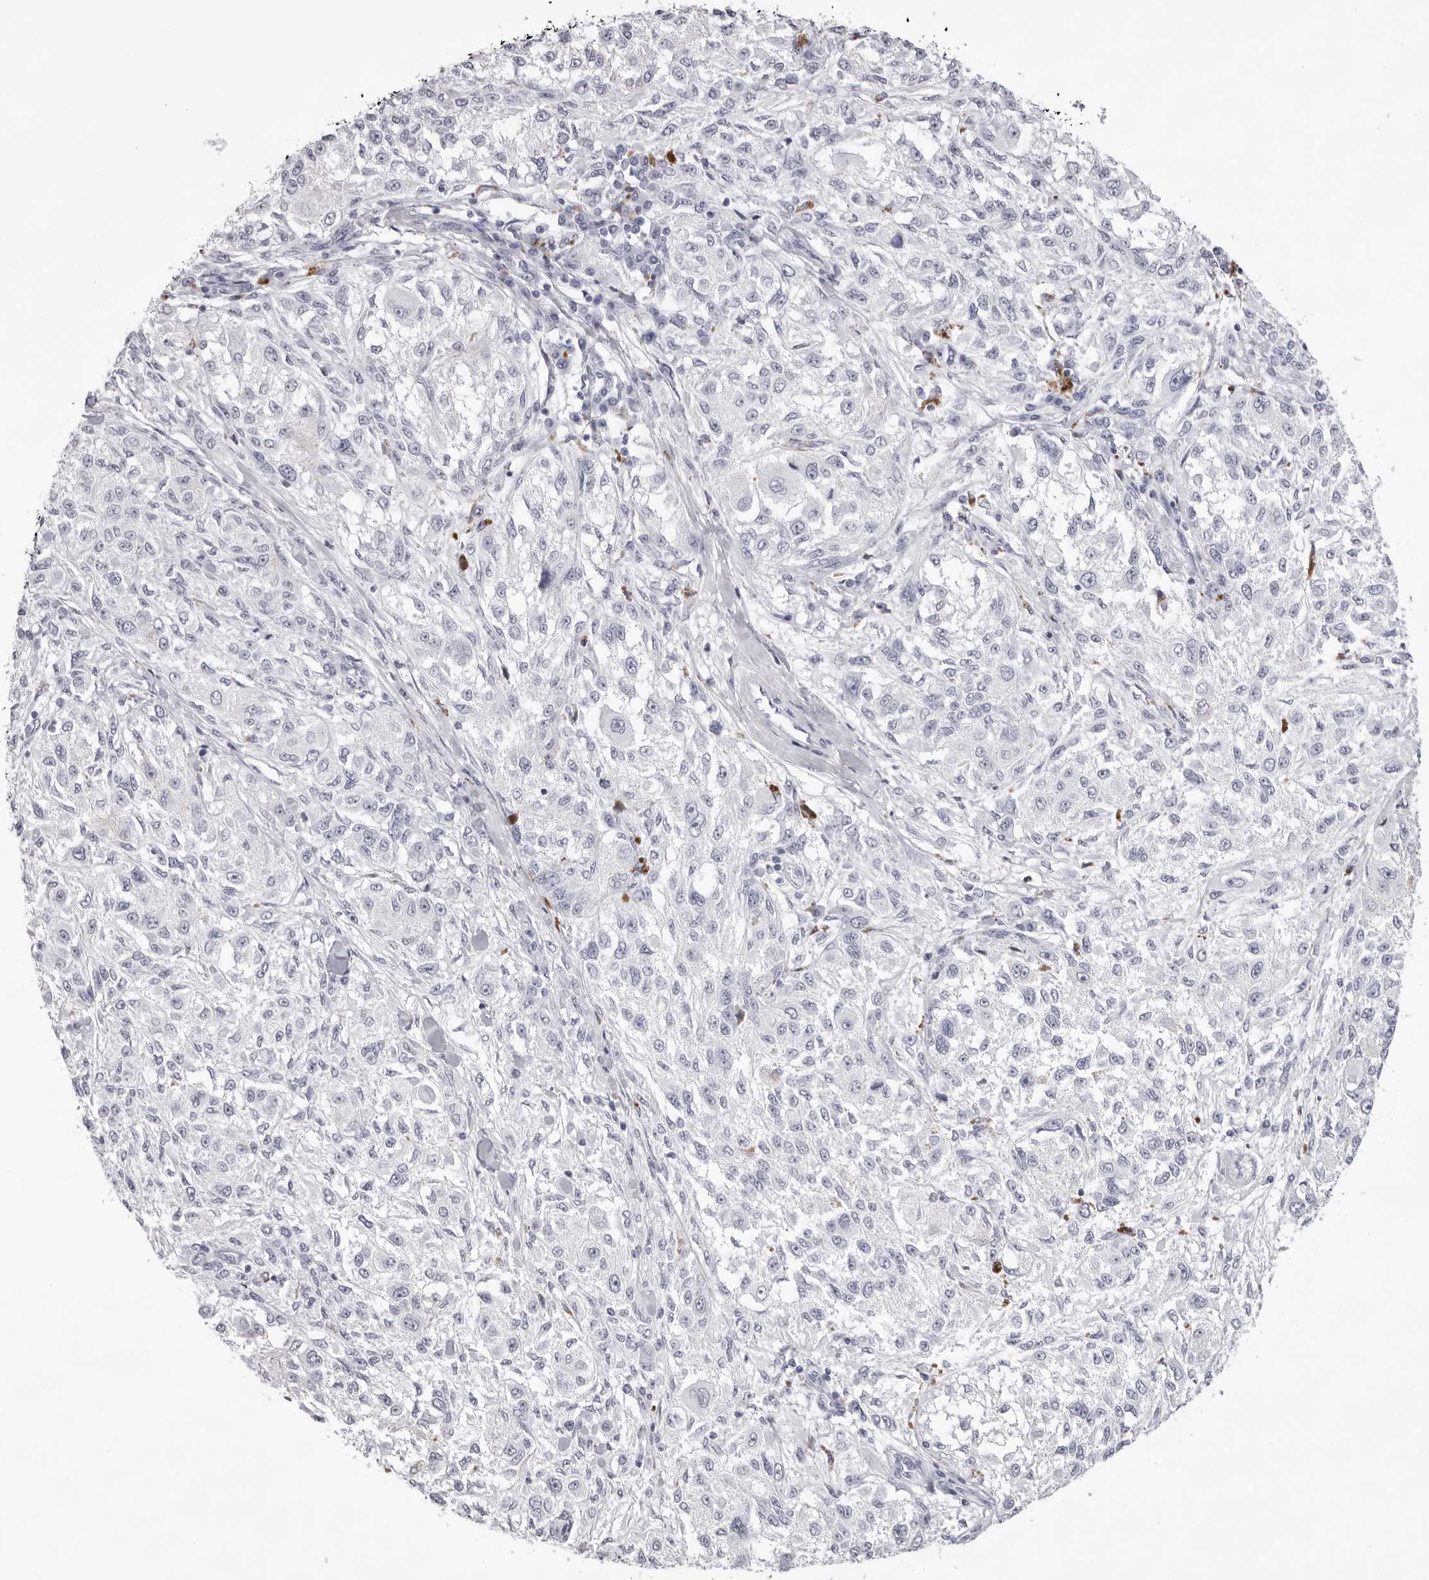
{"staining": {"intensity": "negative", "quantity": "none", "location": "none"}, "tissue": "melanoma", "cell_type": "Tumor cells", "image_type": "cancer", "snomed": [{"axis": "morphology", "description": "Necrosis, NOS"}, {"axis": "morphology", "description": "Malignant melanoma, NOS"}, {"axis": "topography", "description": "Skin"}], "caption": "High magnification brightfield microscopy of melanoma stained with DAB (3,3'-diaminobenzidine) (brown) and counterstained with hematoxylin (blue): tumor cells show no significant staining. The staining is performed using DAB (3,3'-diaminobenzidine) brown chromogen with nuclei counter-stained in using hematoxylin.", "gene": "SPTA1", "patient": {"sex": "female", "age": 87}}